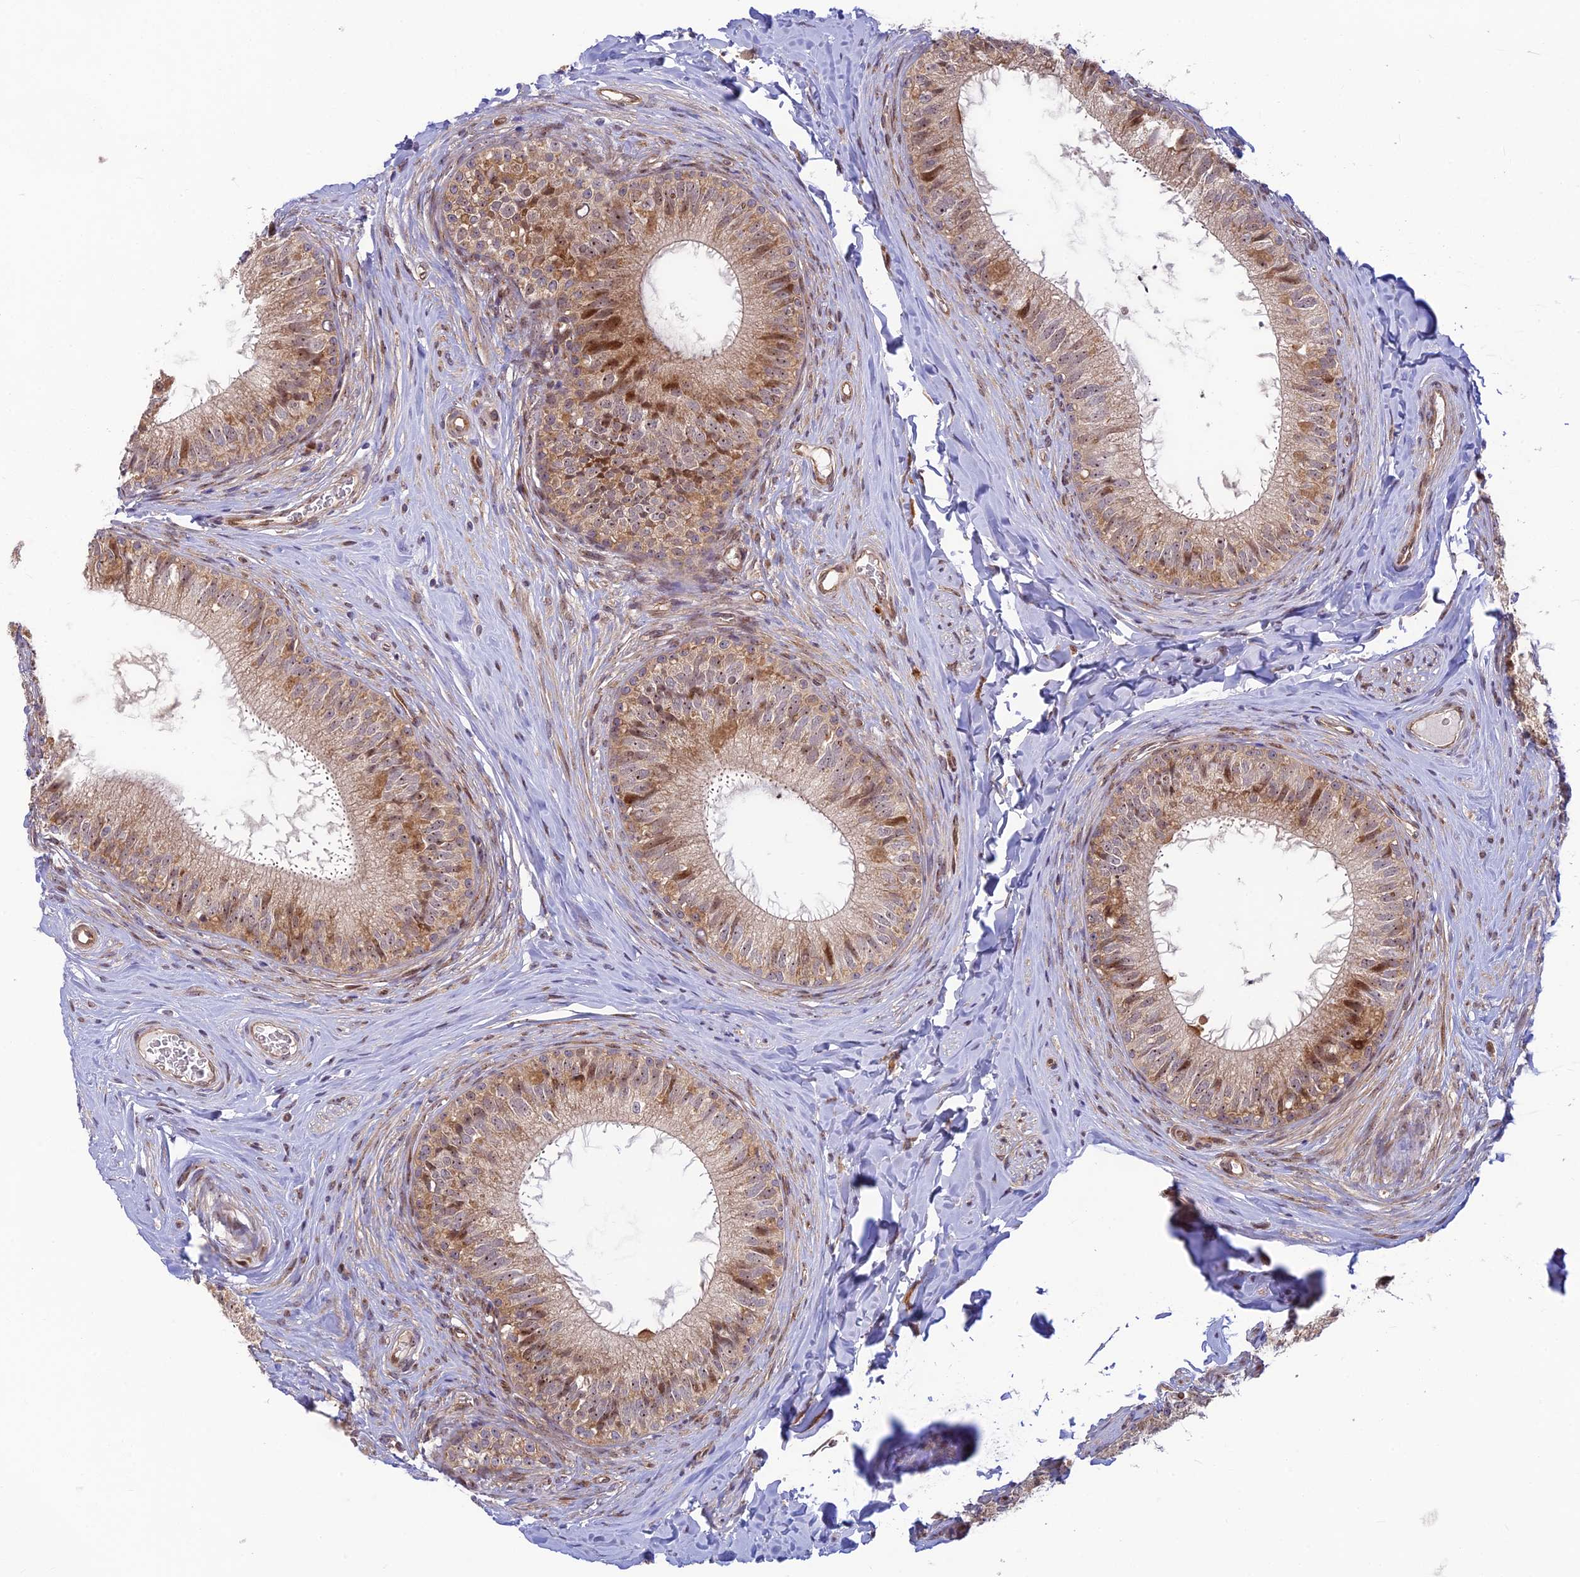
{"staining": {"intensity": "moderate", "quantity": ">75%", "location": "cytoplasmic/membranous"}, "tissue": "epididymis", "cell_type": "Glandular cells", "image_type": "normal", "snomed": [{"axis": "morphology", "description": "Normal tissue, NOS"}, {"axis": "topography", "description": "Epididymis"}], "caption": "IHC image of normal epididymis: epididymis stained using immunohistochemistry (IHC) demonstrates medium levels of moderate protein expression localized specifically in the cytoplasmic/membranous of glandular cells, appearing as a cytoplasmic/membranous brown color.", "gene": "UFSP2", "patient": {"sex": "male", "age": 34}}